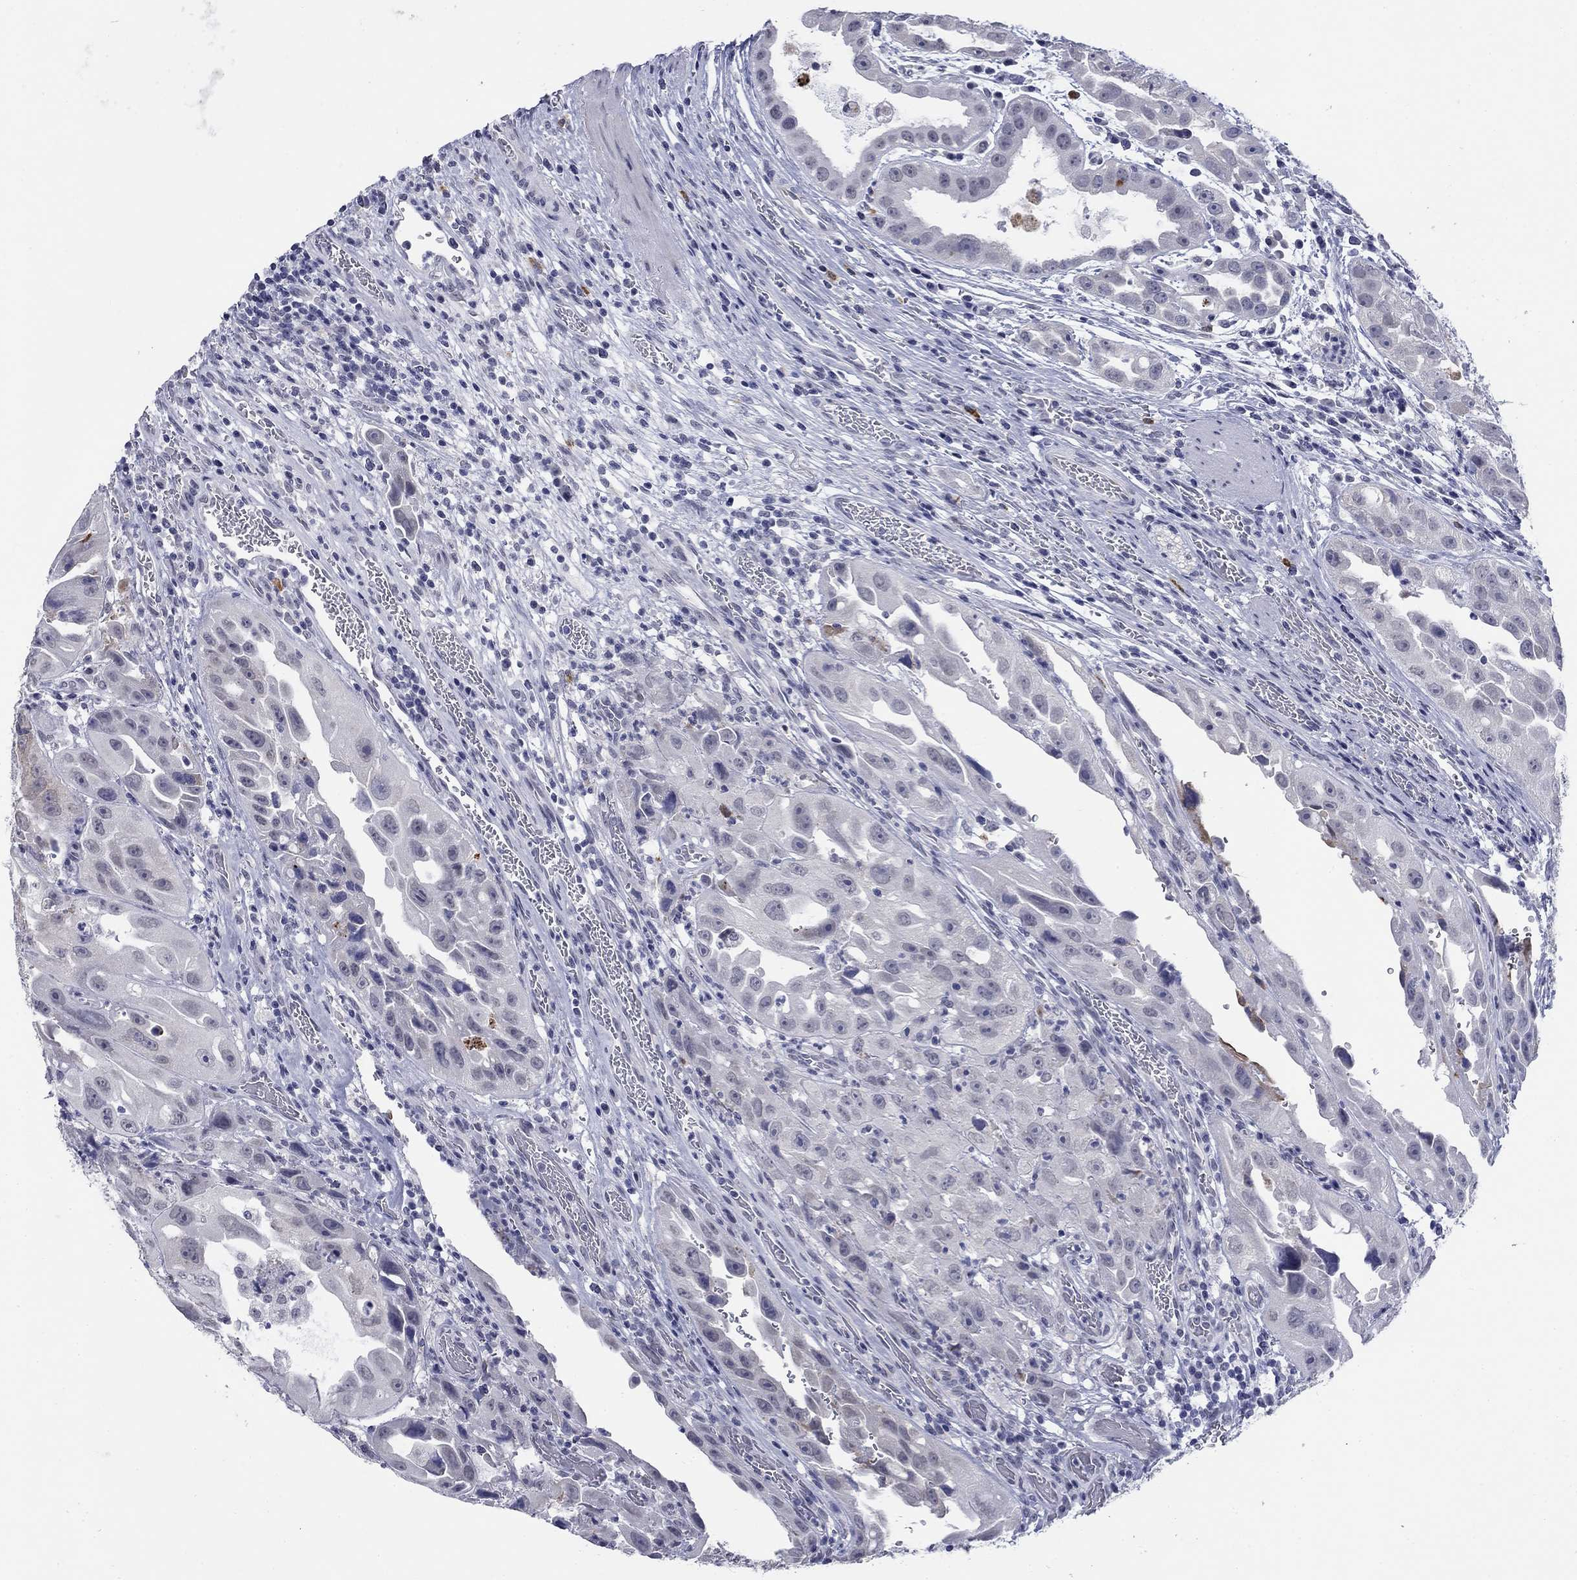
{"staining": {"intensity": "negative", "quantity": "none", "location": "none"}, "tissue": "urothelial cancer", "cell_type": "Tumor cells", "image_type": "cancer", "snomed": [{"axis": "morphology", "description": "Urothelial carcinoma, High grade"}, {"axis": "topography", "description": "Urinary bladder"}], "caption": "An IHC photomicrograph of urothelial carcinoma (high-grade) is shown. There is no staining in tumor cells of urothelial carcinoma (high-grade). (DAB immunohistochemistry with hematoxylin counter stain).", "gene": "ECEL1", "patient": {"sex": "female", "age": 41}}